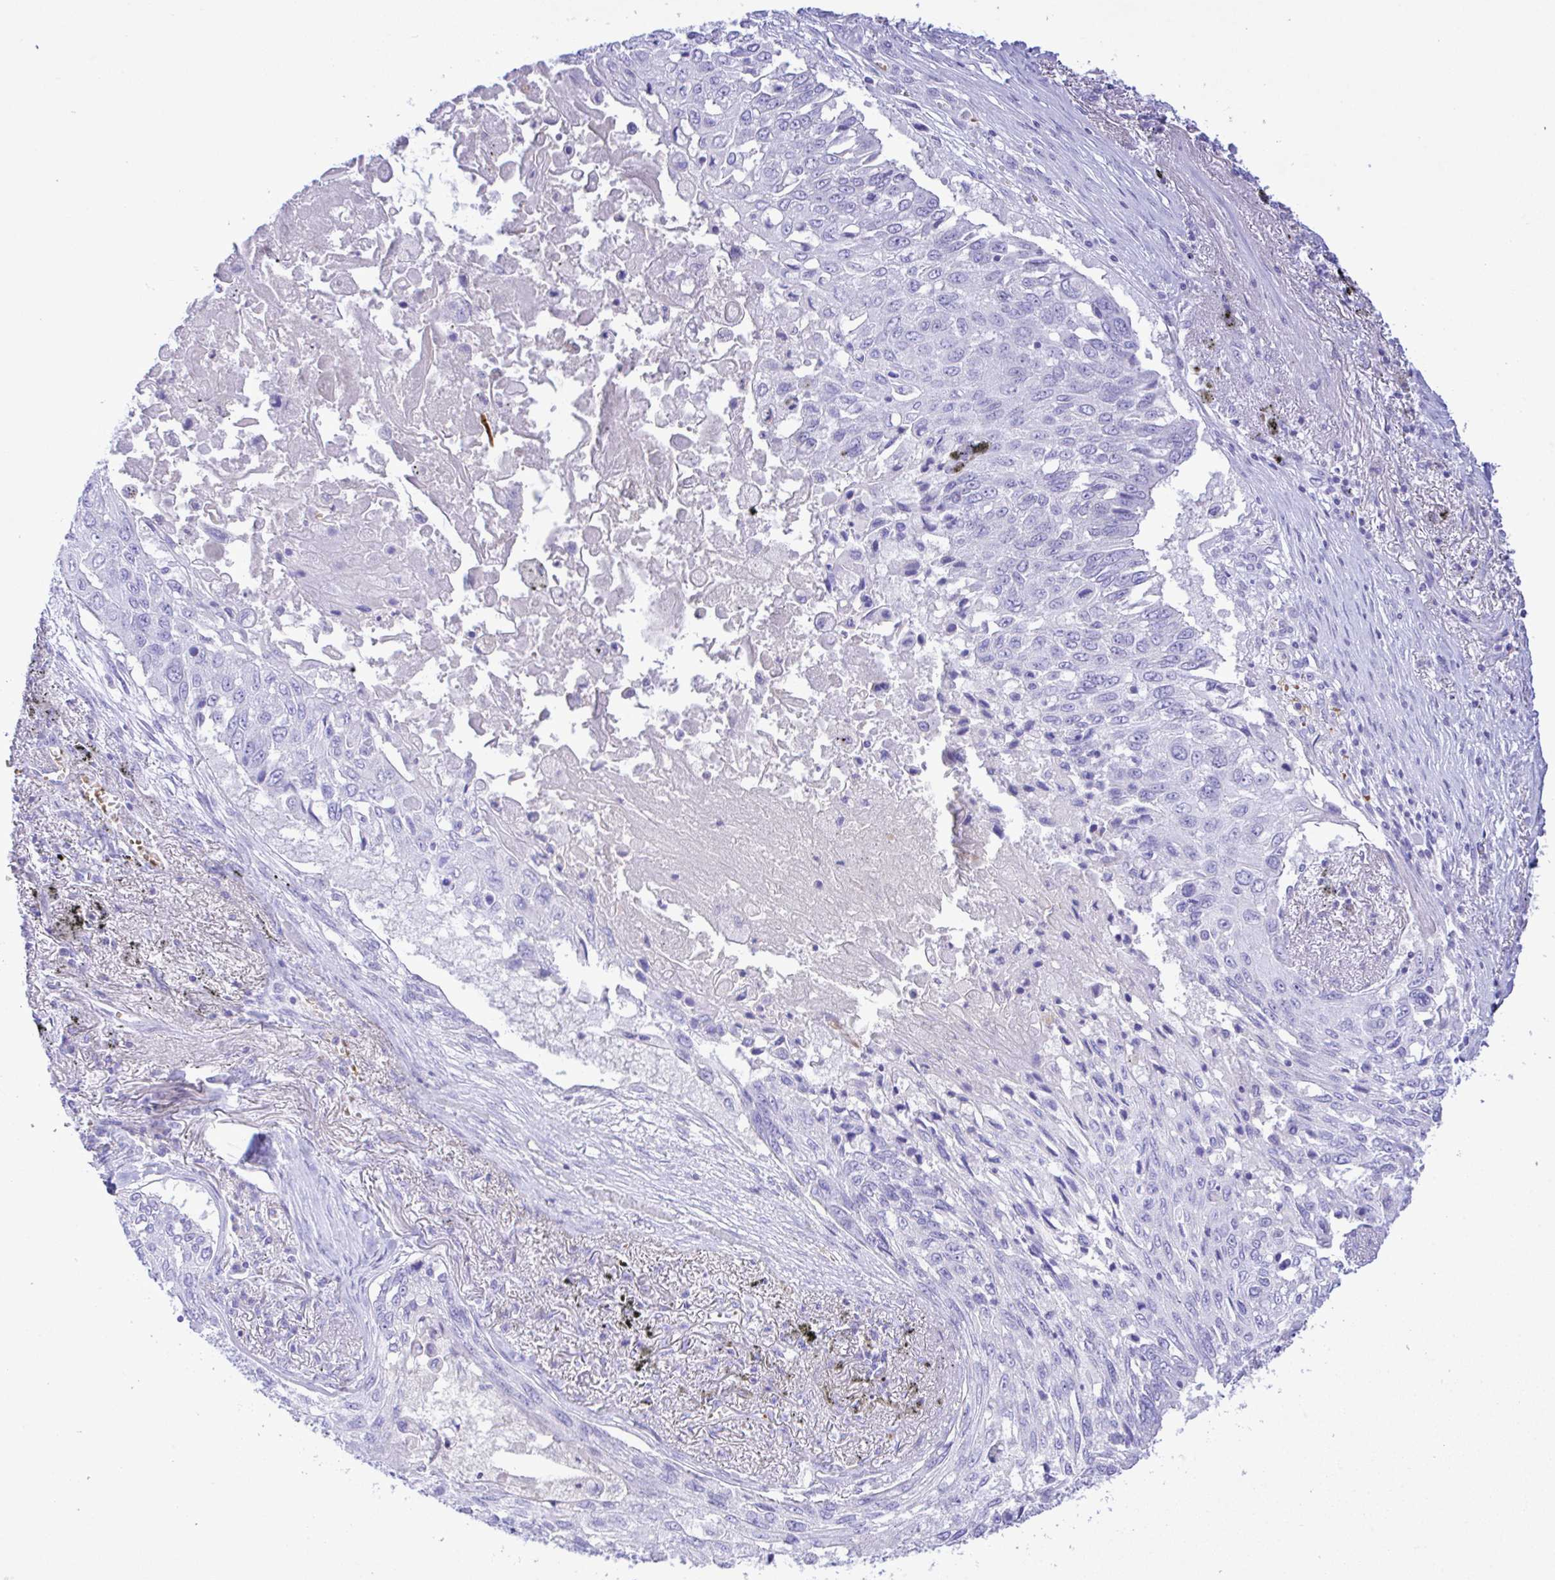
{"staining": {"intensity": "negative", "quantity": "none", "location": "none"}, "tissue": "lung cancer", "cell_type": "Tumor cells", "image_type": "cancer", "snomed": [{"axis": "morphology", "description": "Squamous cell carcinoma, NOS"}, {"axis": "topography", "description": "Lung"}], "caption": "Tumor cells show no significant positivity in squamous cell carcinoma (lung).", "gene": "ZNF221", "patient": {"sex": "male", "age": 75}}